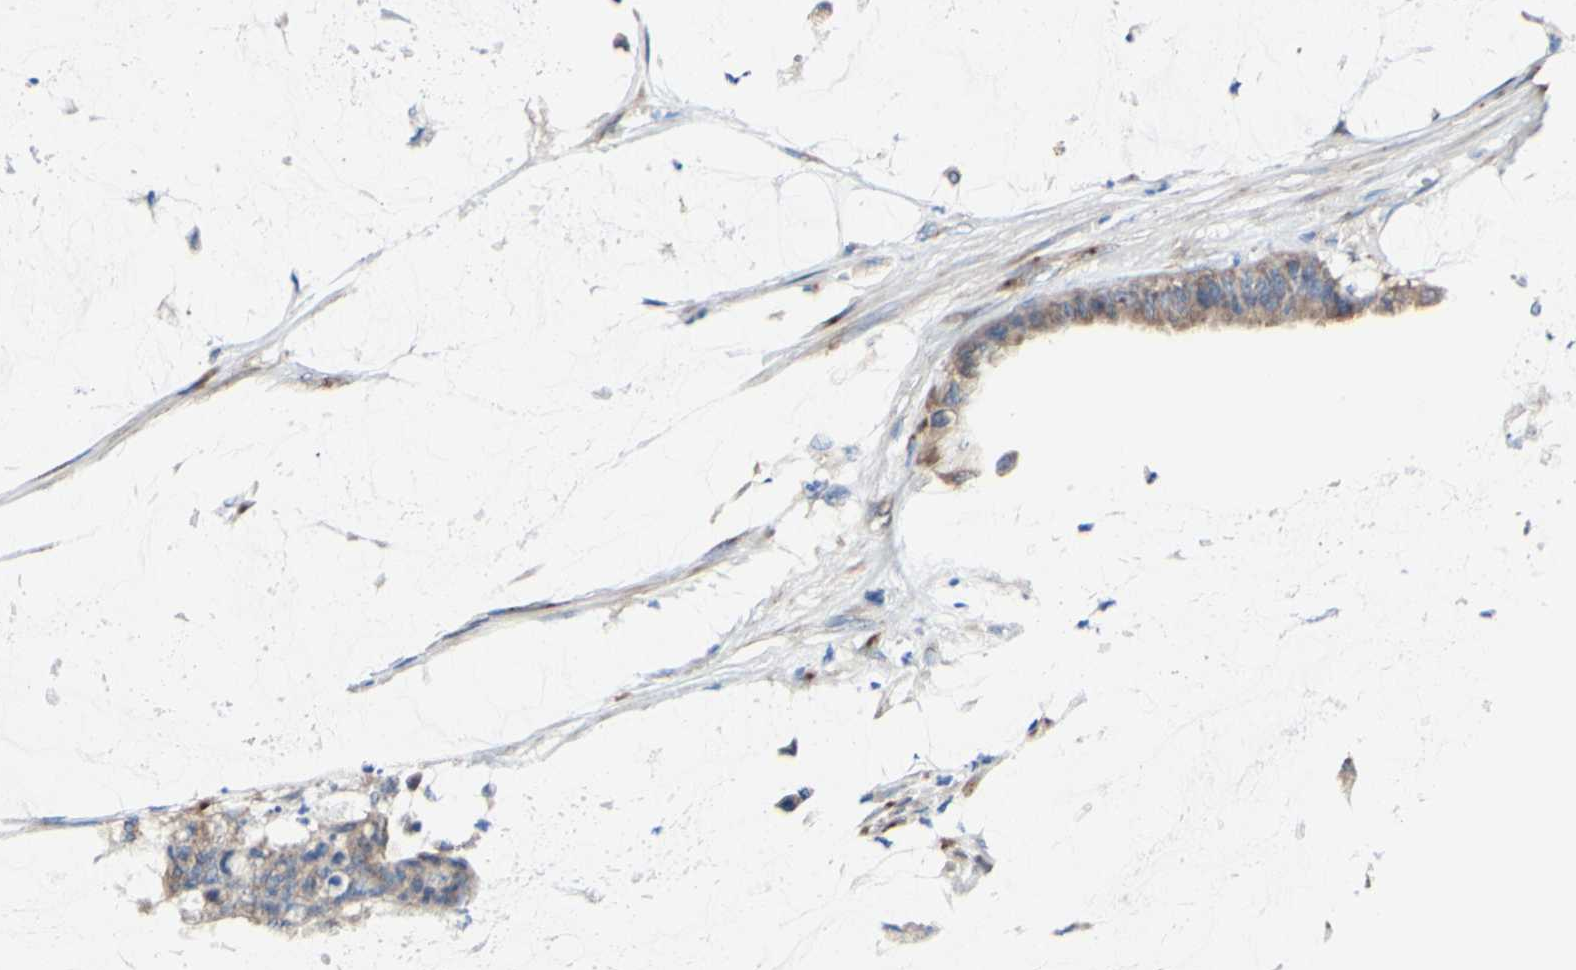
{"staining": {"intensity": "moderate", "quantity": ">75%", "location": "cytoplasmic/membranous"}, "tissue": "colorectal cancer", "cell_type": "Tumor cells", "image_type": "cancer", "snomed": [{"axis": "morphology", "description": "Adenocarcinoma, NOS"}, {"axis": "topography", "description": "Rectum"}], "caption": "Adenocarcinoma (colorectal) stained for a protein (brown) reveals moderate cytoplasmic/membranous positive positivity in approximately >75% of tumor cells.", "gene": "LRIG3", "patient": {"sex": "female", "age": 66}}